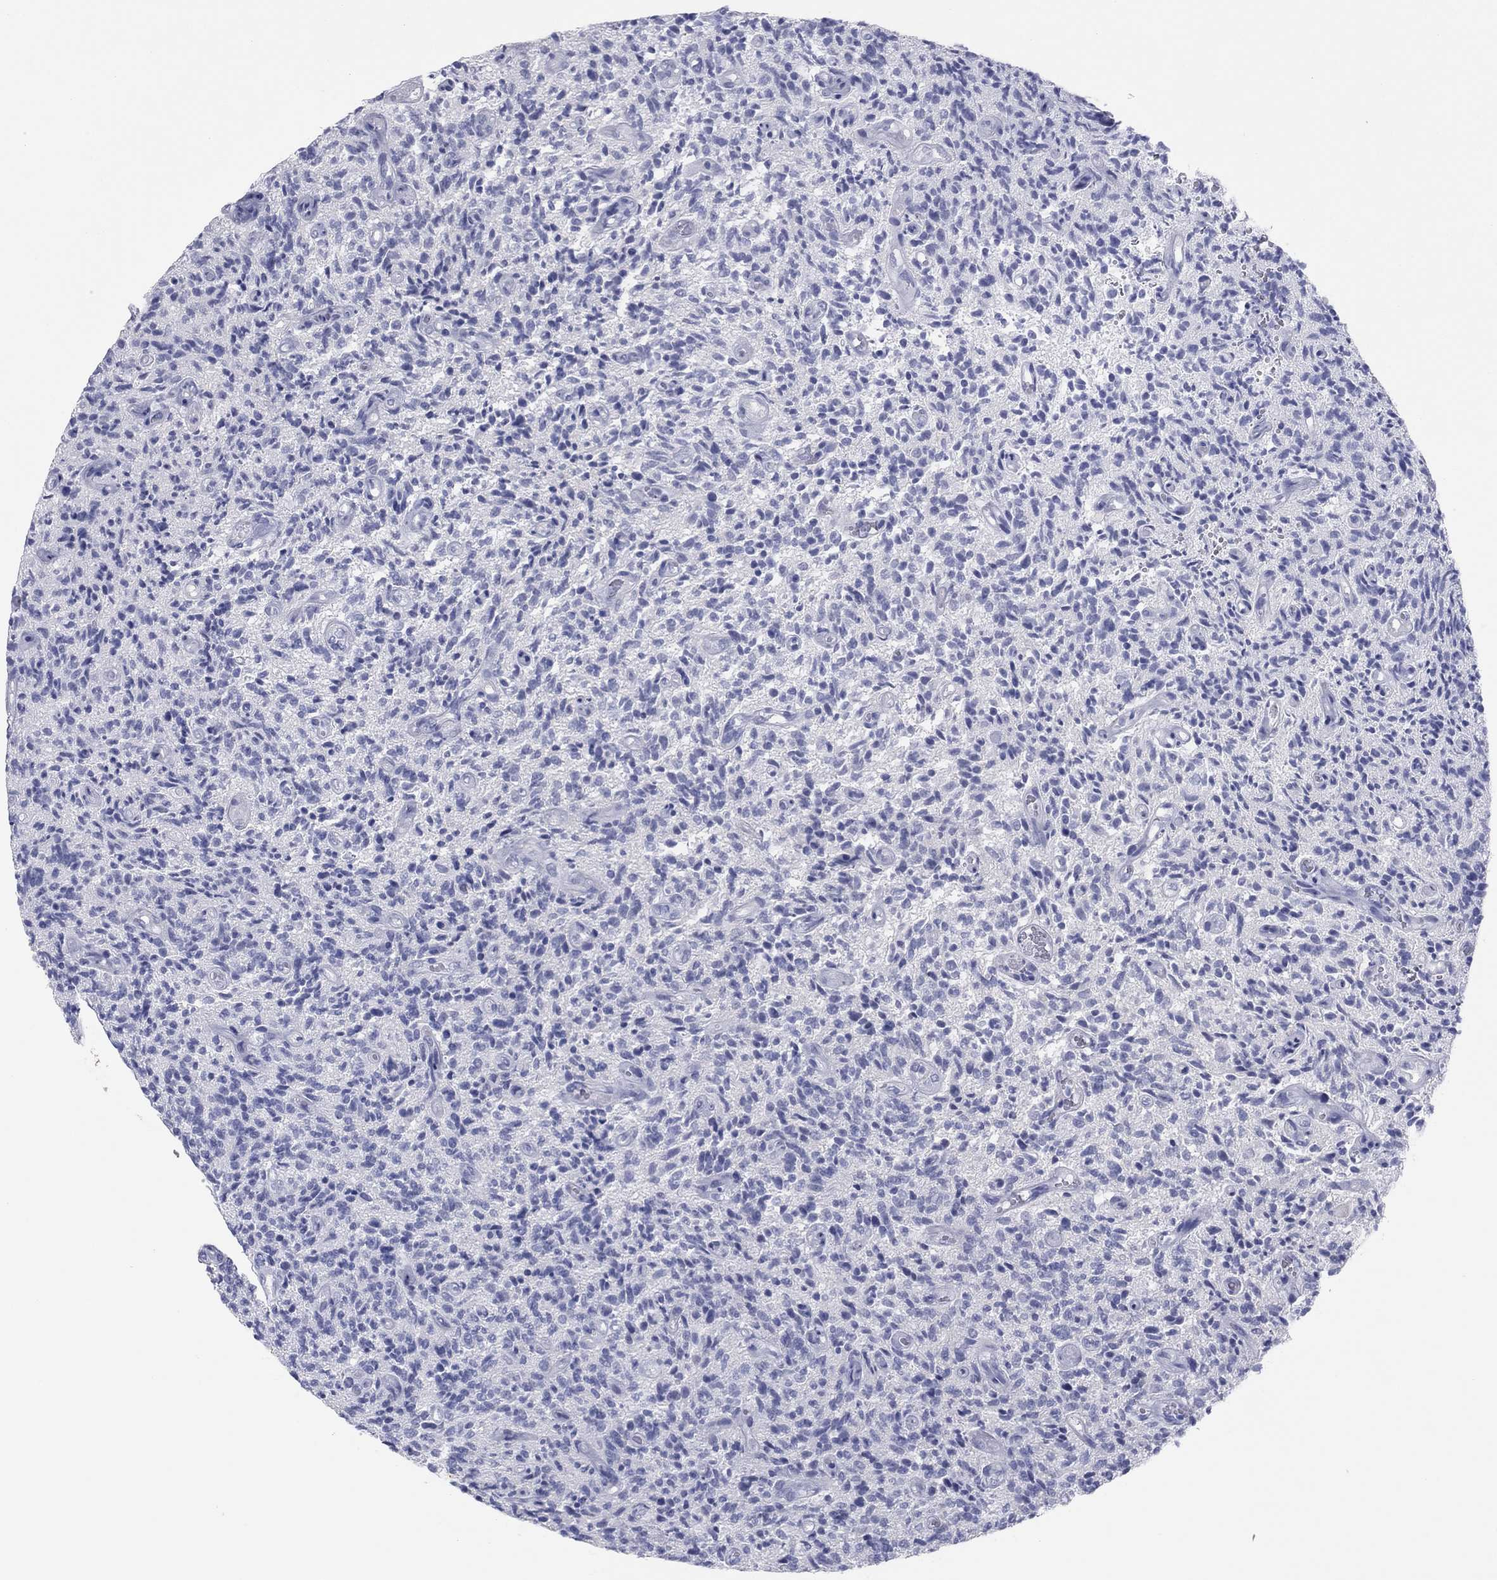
{"staining": {"intensity": "negative", "quantity": "none", "location": "none"}, "tissue": "glioma", "cell_type": "Tumor cells", "image_type": "cancer", "snomed": [{"axis": "morphology", "description": "Glioma, malignant, High grade"}, {"axis": "topography", "description": "Brain"}], "caption": "Immunohistochemistry (IHC) histopathology image of glioma stained for a protein (brown), which shows no positivity in tumor cells.", "gene": "CPNE6", "patient": {"sex": "male", "age": 64}}